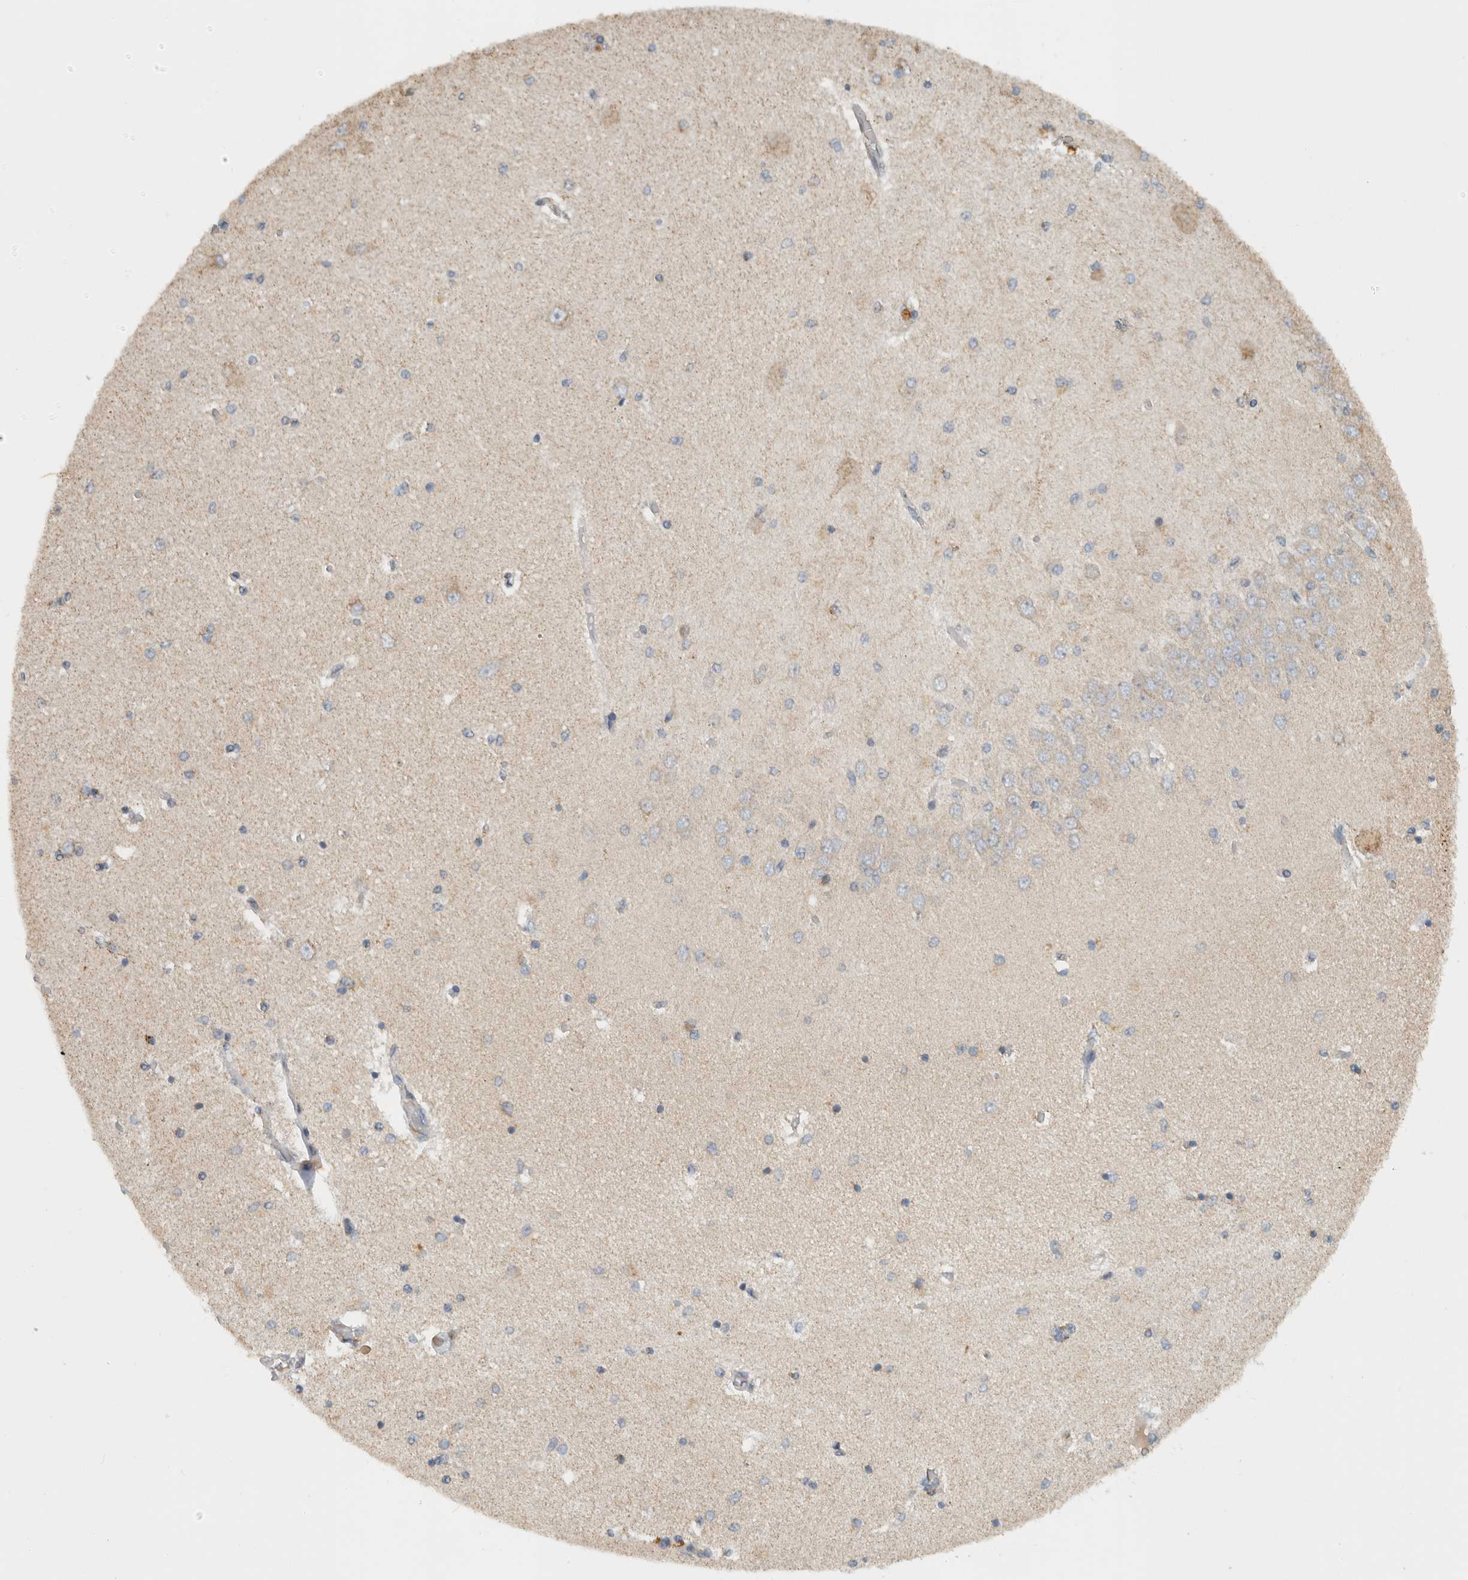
{"staining": {"intensity": "weak", "quantity": "<25%", "location": "cytoplasmic/membranous"}, "tissue": "hippocampus", "cell_type": "Glial cells", "image_type": "normal", "snomed": [{"axis": "morphology", "description": "Normal tissue, NOS"}, {"axis": "topography", "description": "Hippocampus"}], "caption": "This is a photomicrograph of immunohistochemistry (IHC) staining of benign hippocampus, which shows no positivity in glial cells.", "gene": "AMPD1", "patient": {"sex": "female", "age": 54}}